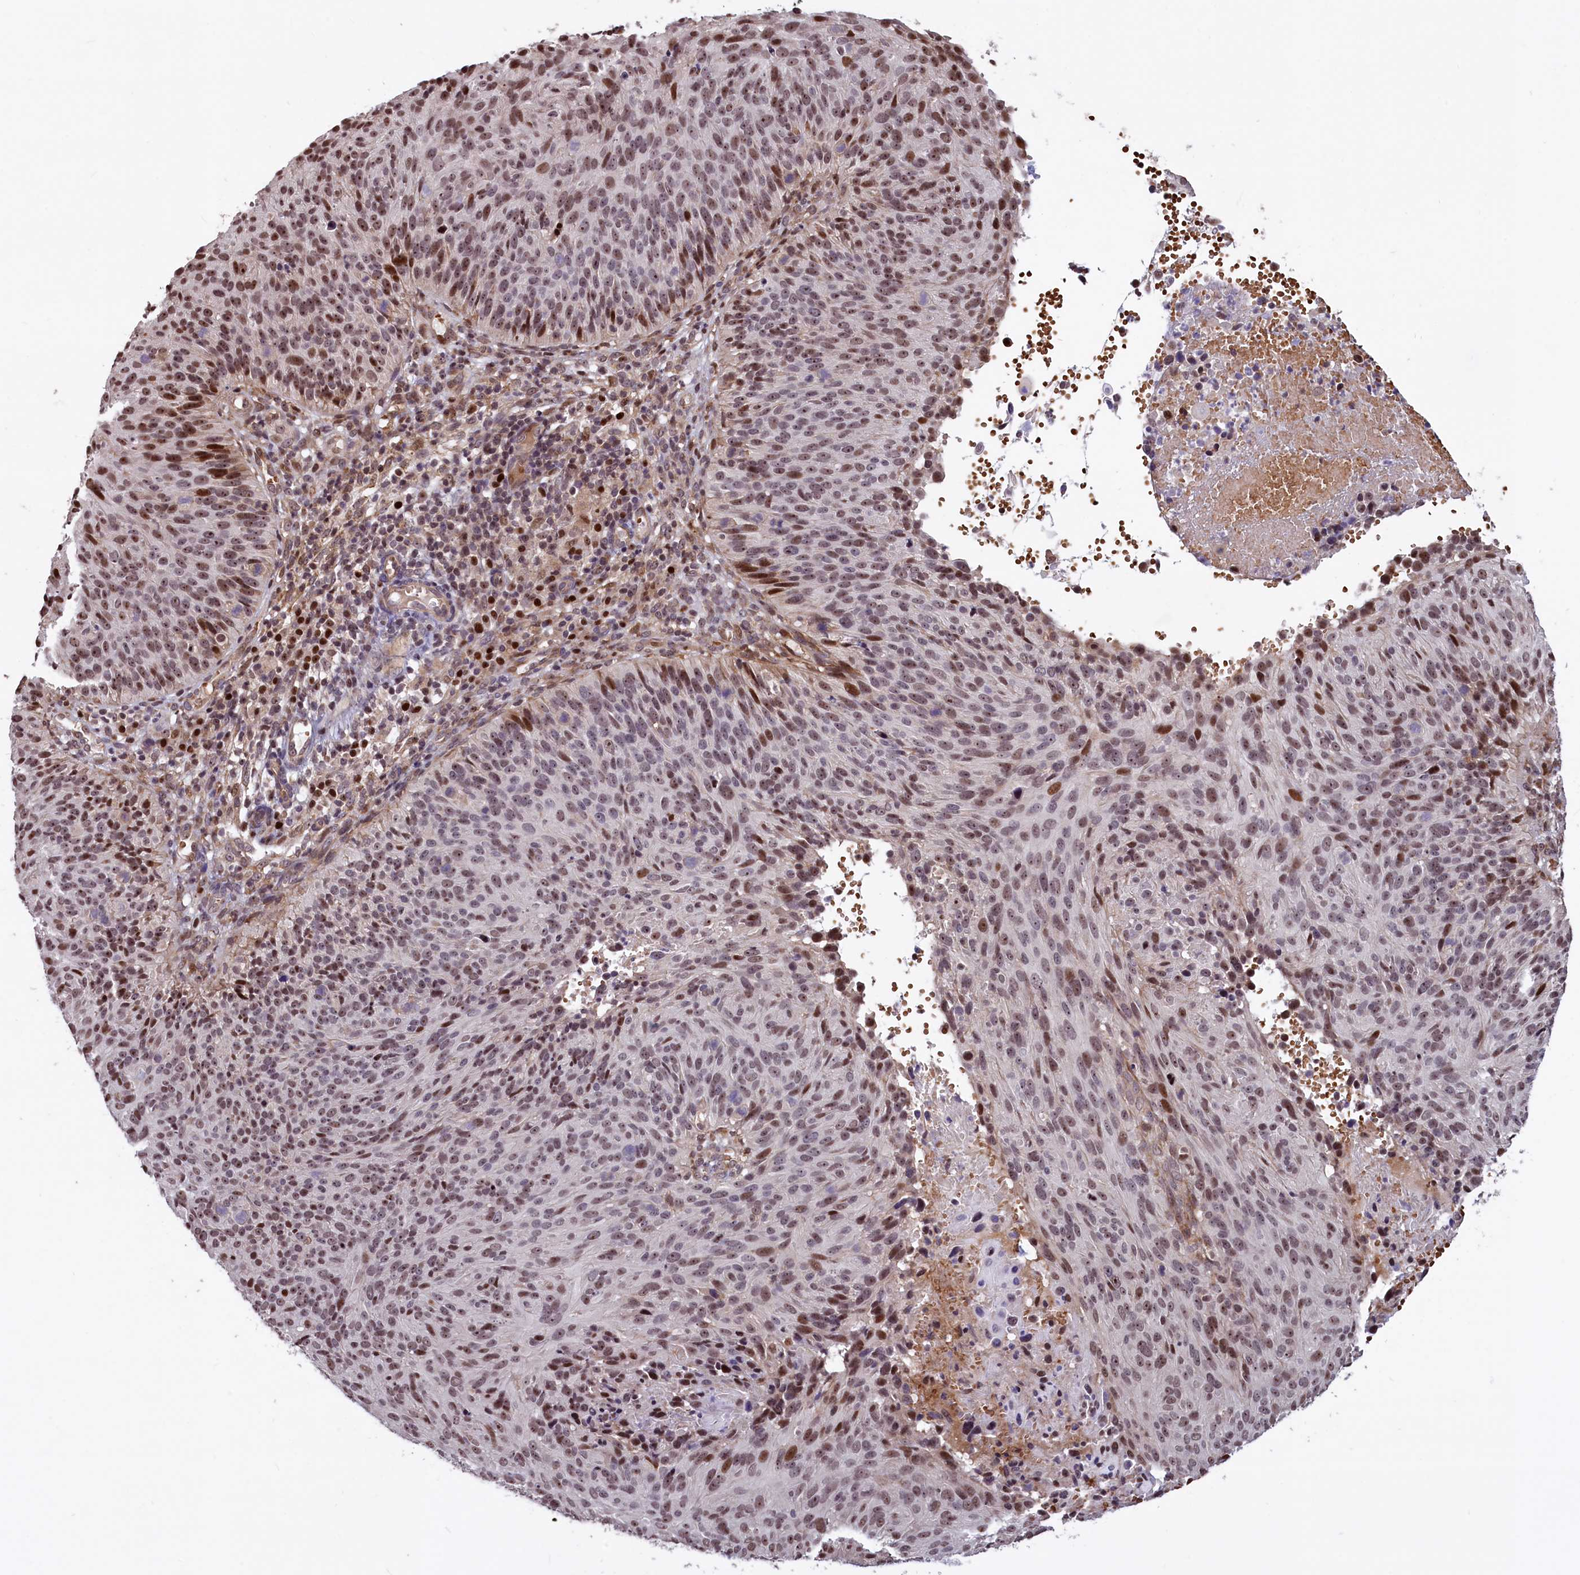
{"staining": {"intensity": "moderate", "quantity": ">75%", "location": "nuclear"}, "tissue": "cervical cancer", "cell_type": "Tumor cells", "image_type": "cancer", "snomed": [{"axis": "morphology", "description": "Squamous cell carcinoma, NOS"}, {"axis": "topography", "description": "Cervix"}], "caption": "There is medium levels of moderate nuclear expression in tumor cells of cervical cancer, as demonstrated by immunohistochemical staining (brown color).", "gene": "SHFL", "patient": {"sex": "female", "age": 74}}